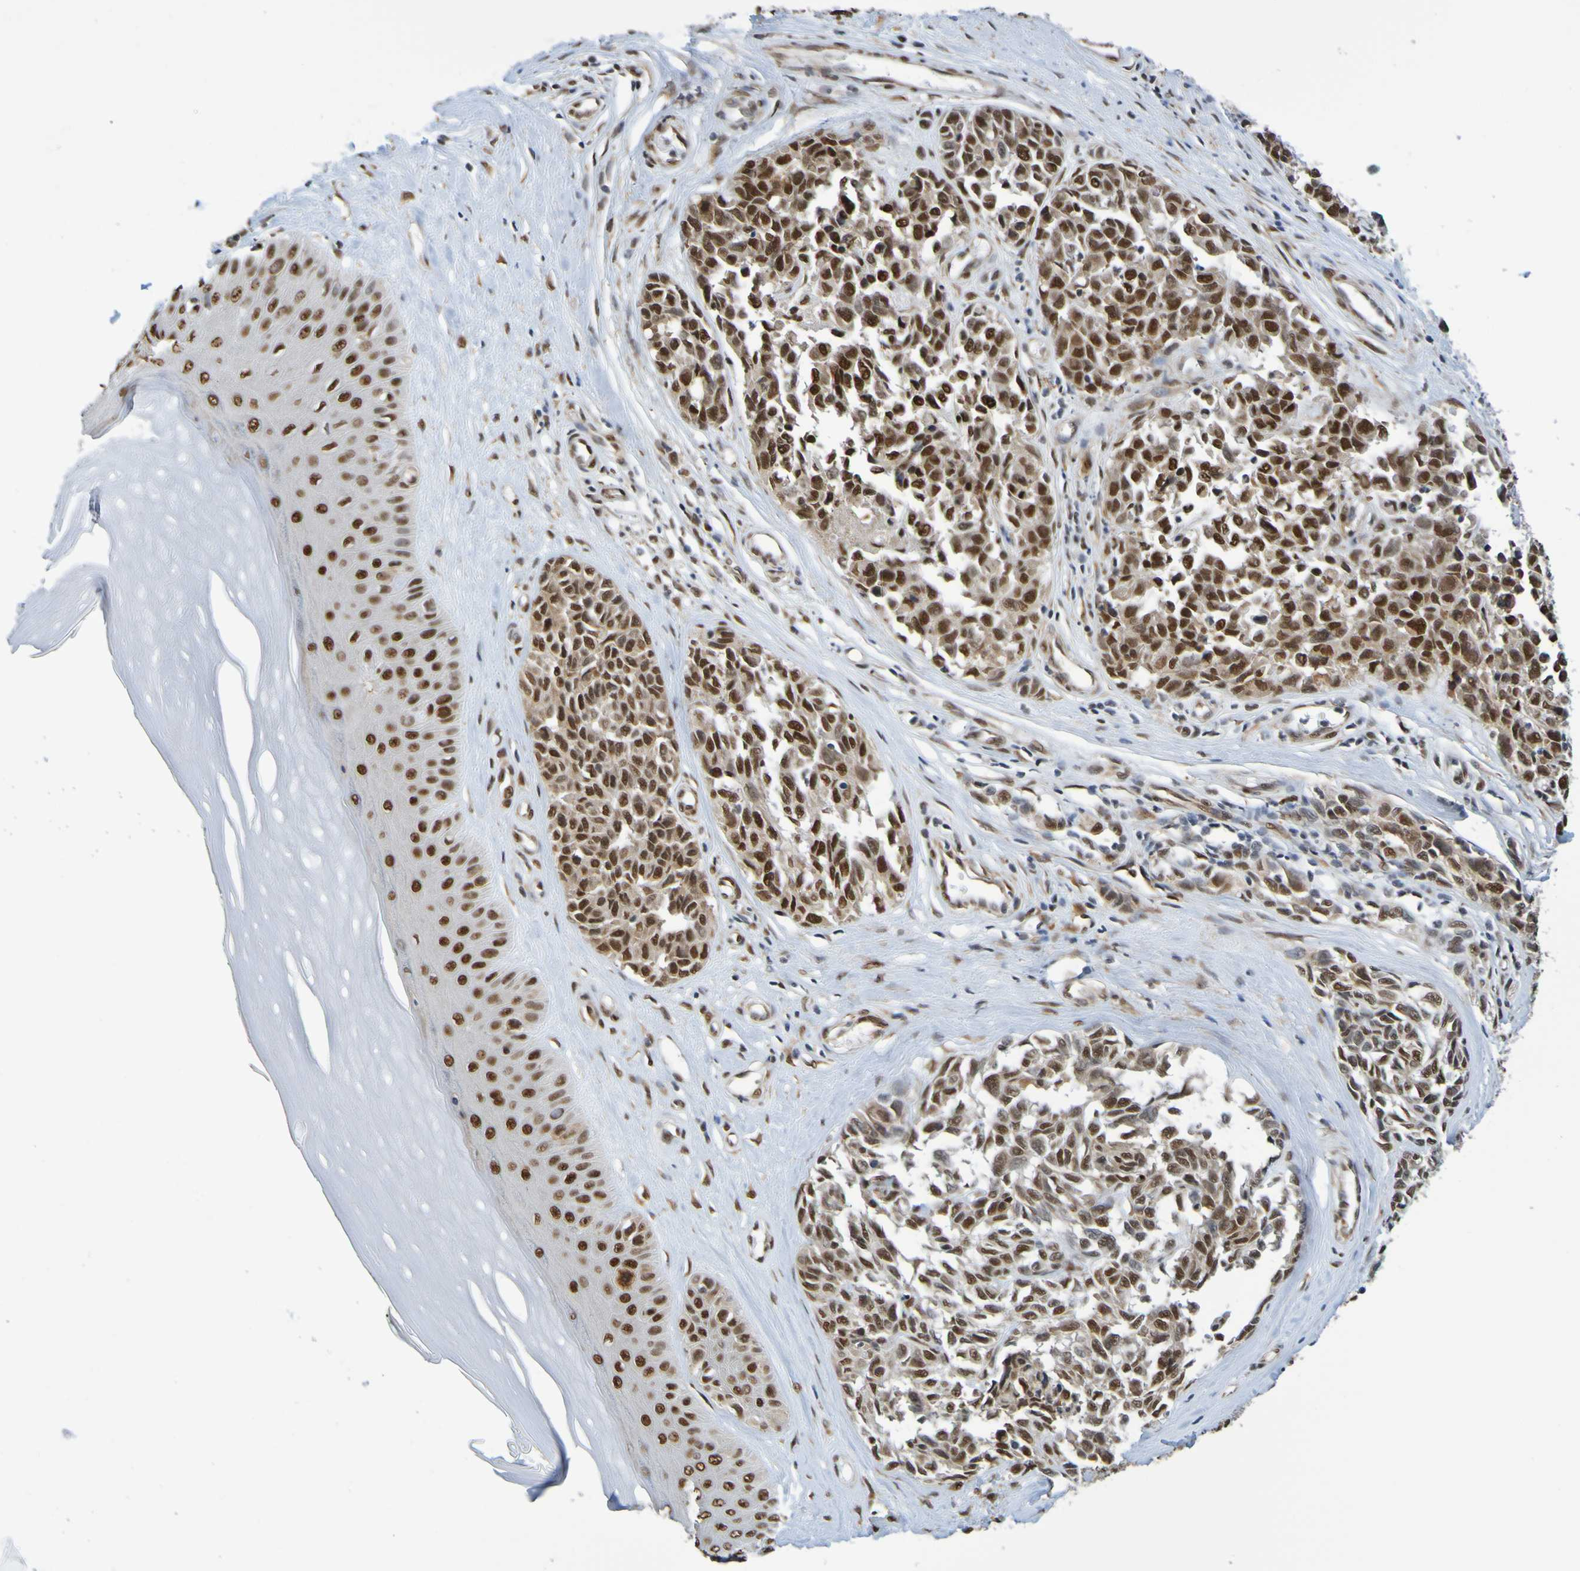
{"staining": {"intensity": "strong", "quantity": ">75%", "location": "nuclear"}, "tissue": "melanoma", "cell_type": "Tumor cells", "image_type": "cancer", "snomed": [{"axis": "morphology", "description": "Malignant melanoma, NOS"}, {"axis": "topography", "description": "Skin"}], "caption": "Human malignant melanoma stained with a protein marker shows strong staining in tumor cells.", "gene": "HDAC2", "patient": {"sex": "female", "age": 64}}